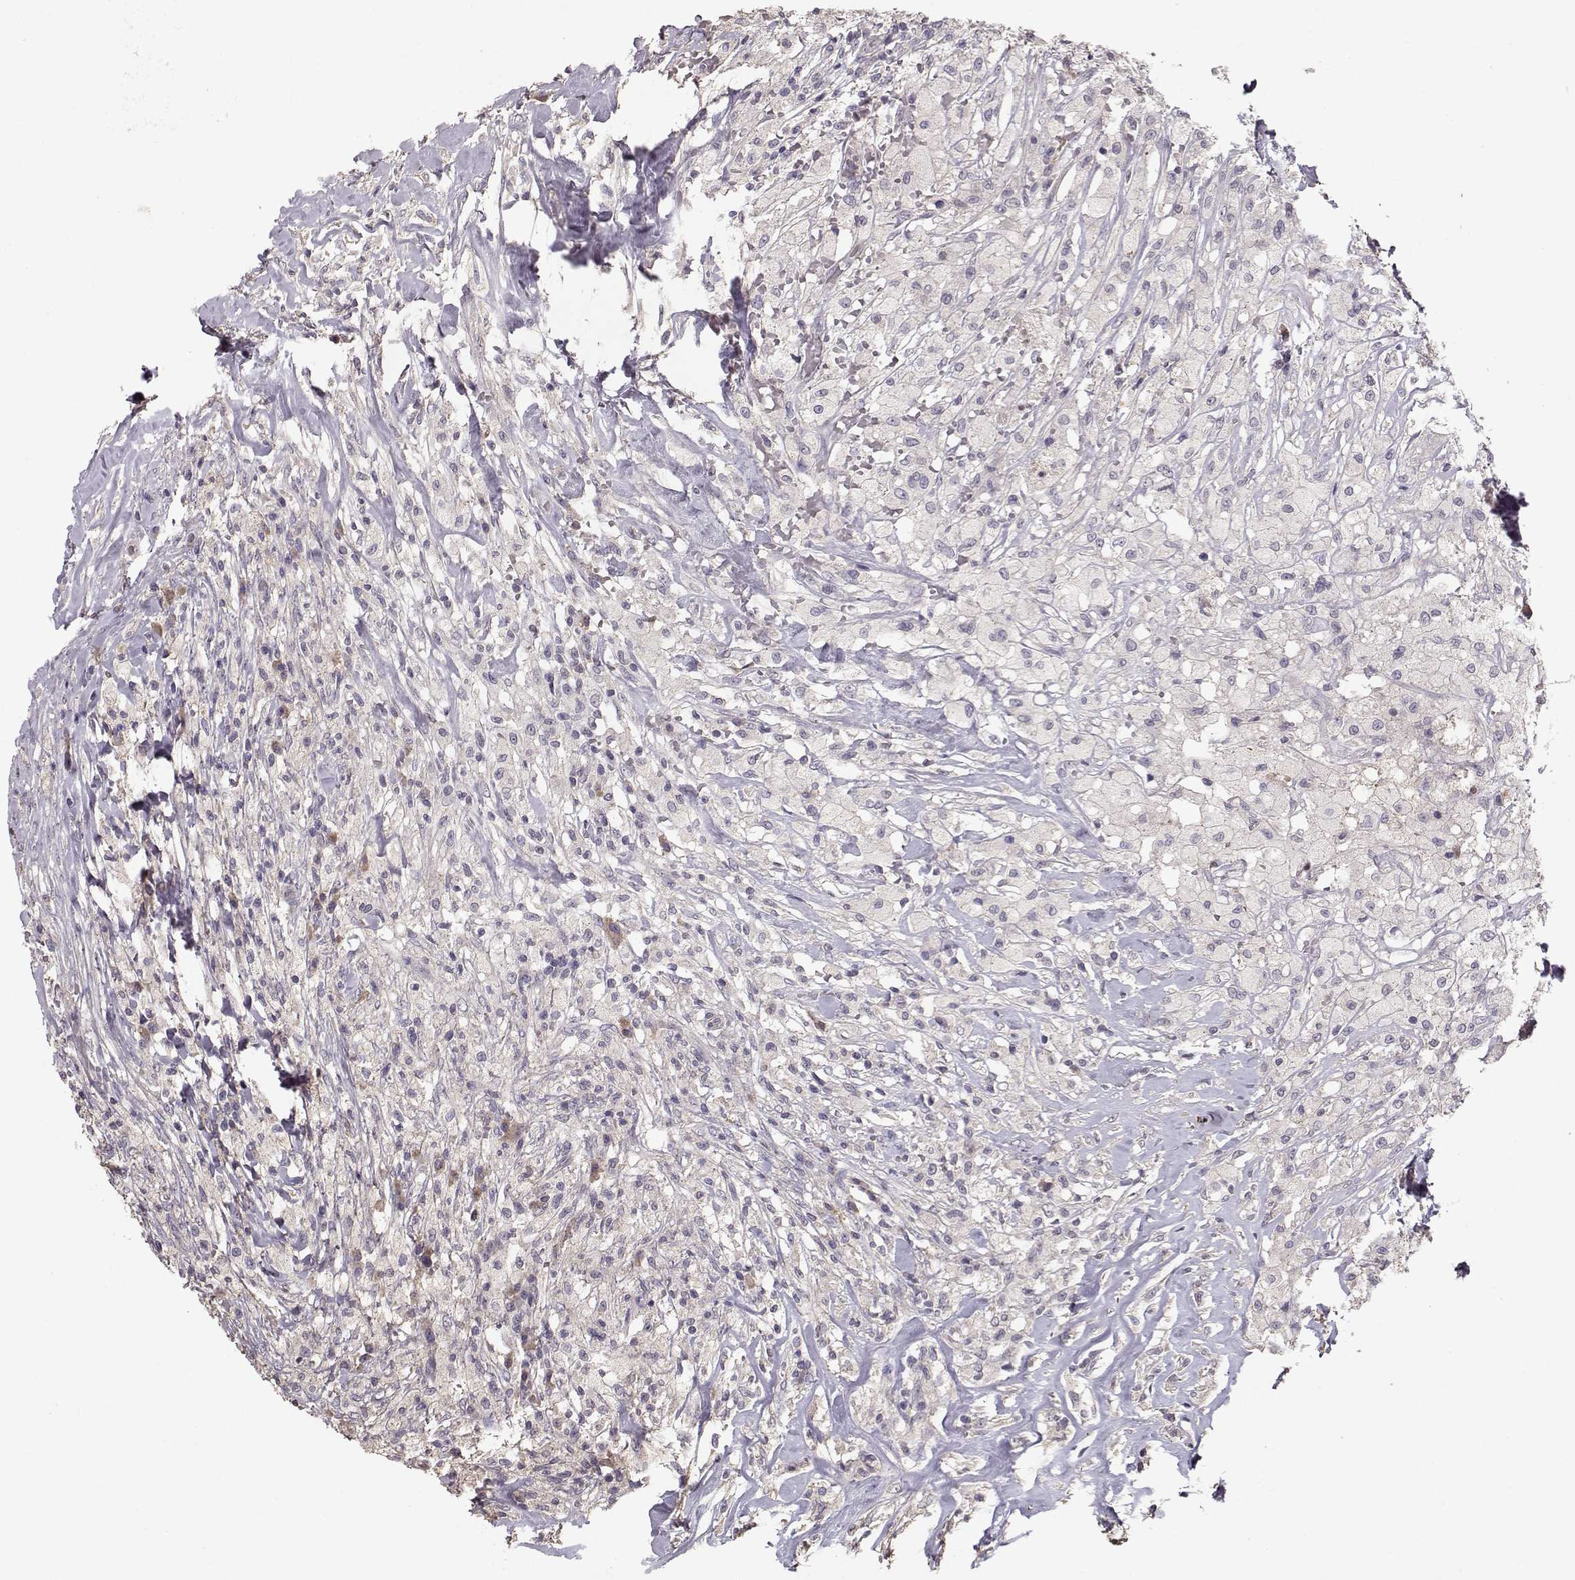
{"staining": {"intensity": "negative", "quantity": "none", "location": "none"}, "tissue": "testis cancer", "cell_type": "Tumor cells", "image_type": "cancer", "snomed": [{"axis": "morphology", "description": "Necrosis, NOS"}, {"axis": "morphology", "description": "Carcinoma, Embryonal, NOS"}, {"axis": "topography", "description": "Testis"}], "caption": "The histopathology image reveals no significant expression in tumor cells of testis embryonal carcinoma.", "gene": "PMCH", "patient": {"sex": "male", "age": 19}}